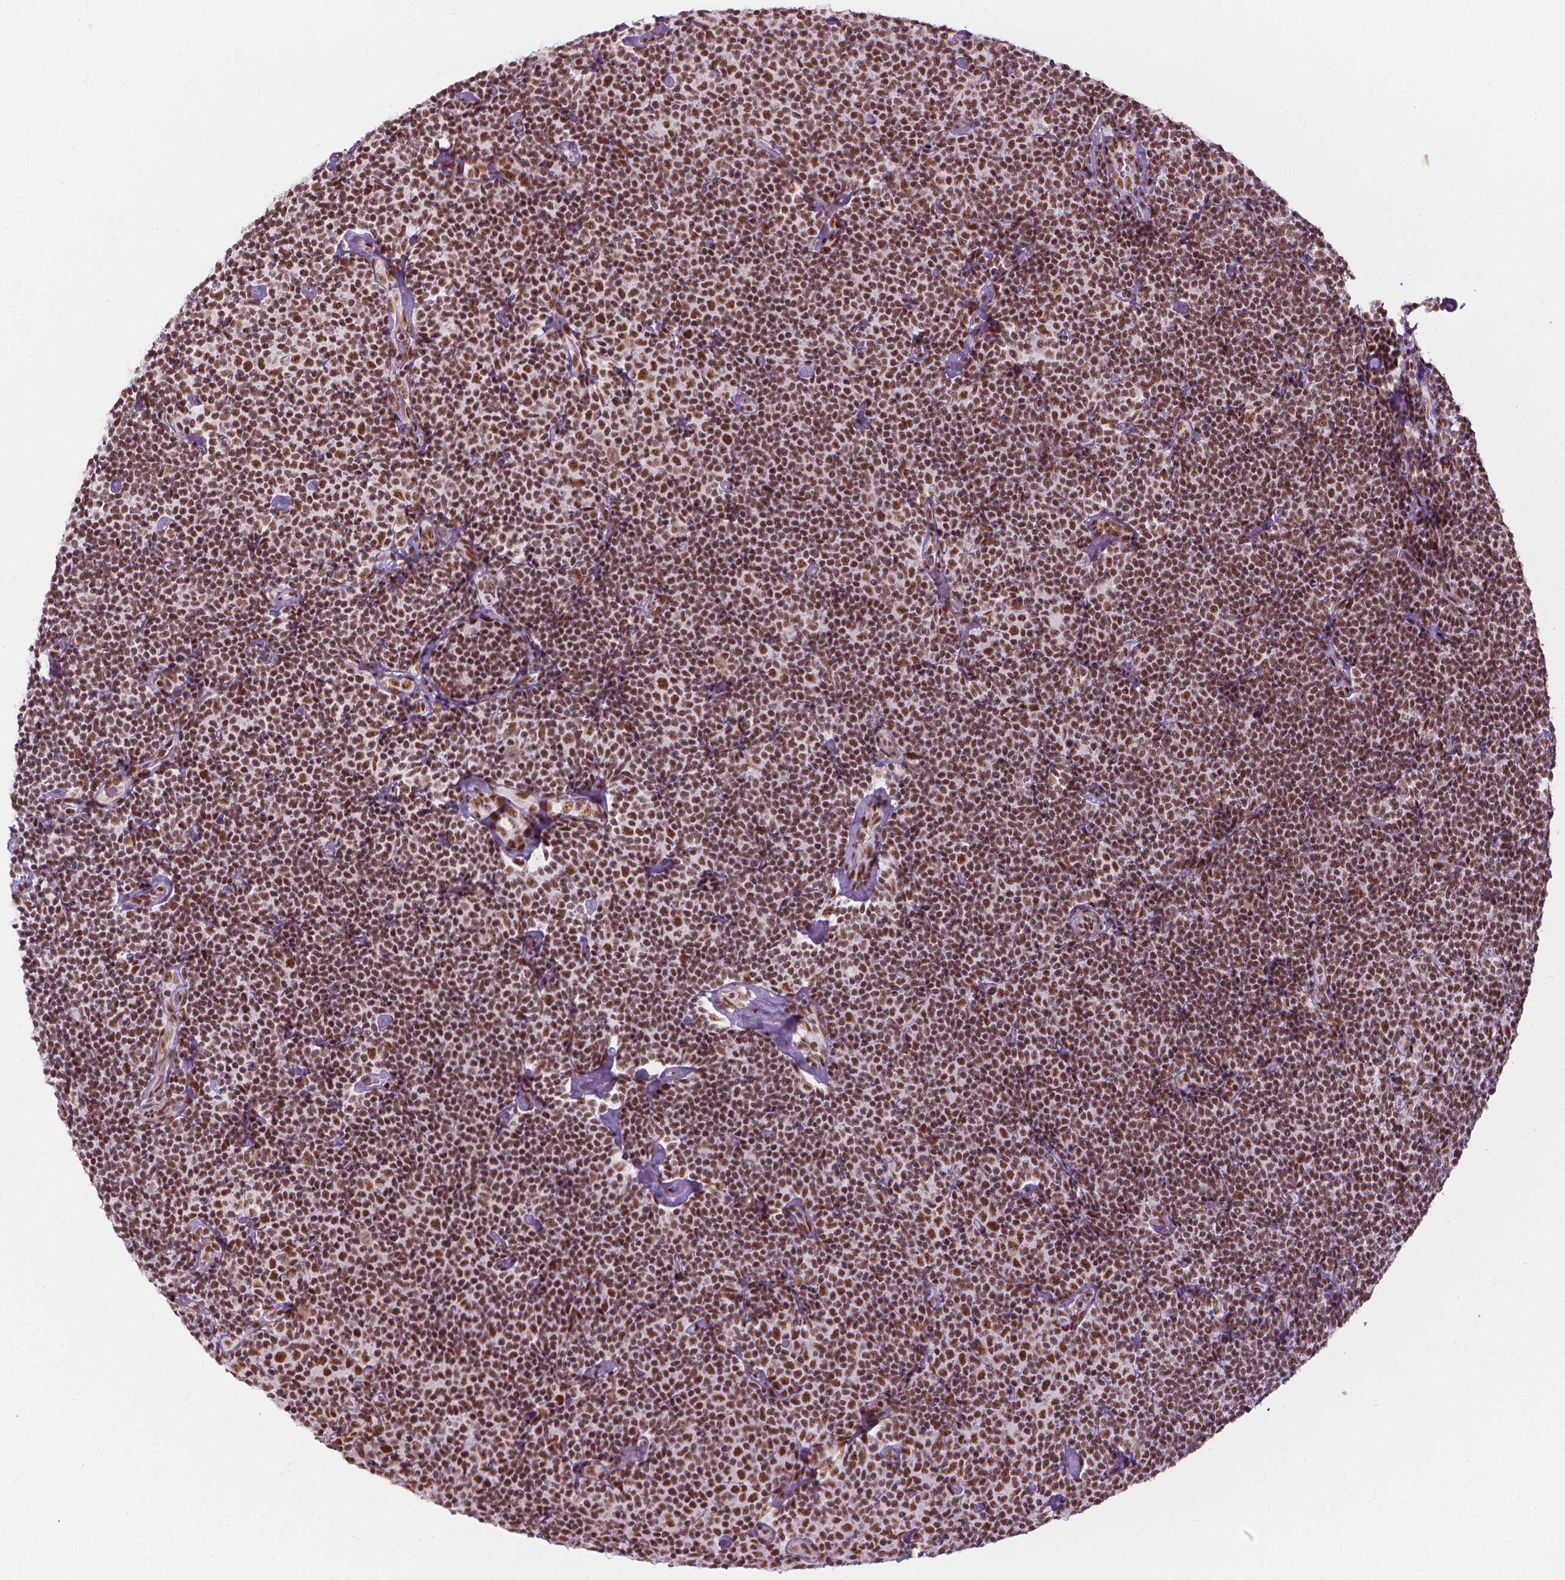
{"staining": {"intensity": "moderate", "quantity": ">75%", "location": "nuclear"}, "tissue": "lymphoma", "cell_type": "Tumor cells", "image_type": "cancer", "snomed": [{"axis": "morphology", "description": "Malignant lymphoma, non-Hodgkin's type, Low grade"}, {"axis": "topography", "description": "Lymph node"}], "caption": "About >75% of tumor cells in human lymphoma reveal moderate nuclear protein expression as visualized by brown immunohistochemical staining.", "gene": "ELF2", "patient": {"sex": "male", "age": 81}}